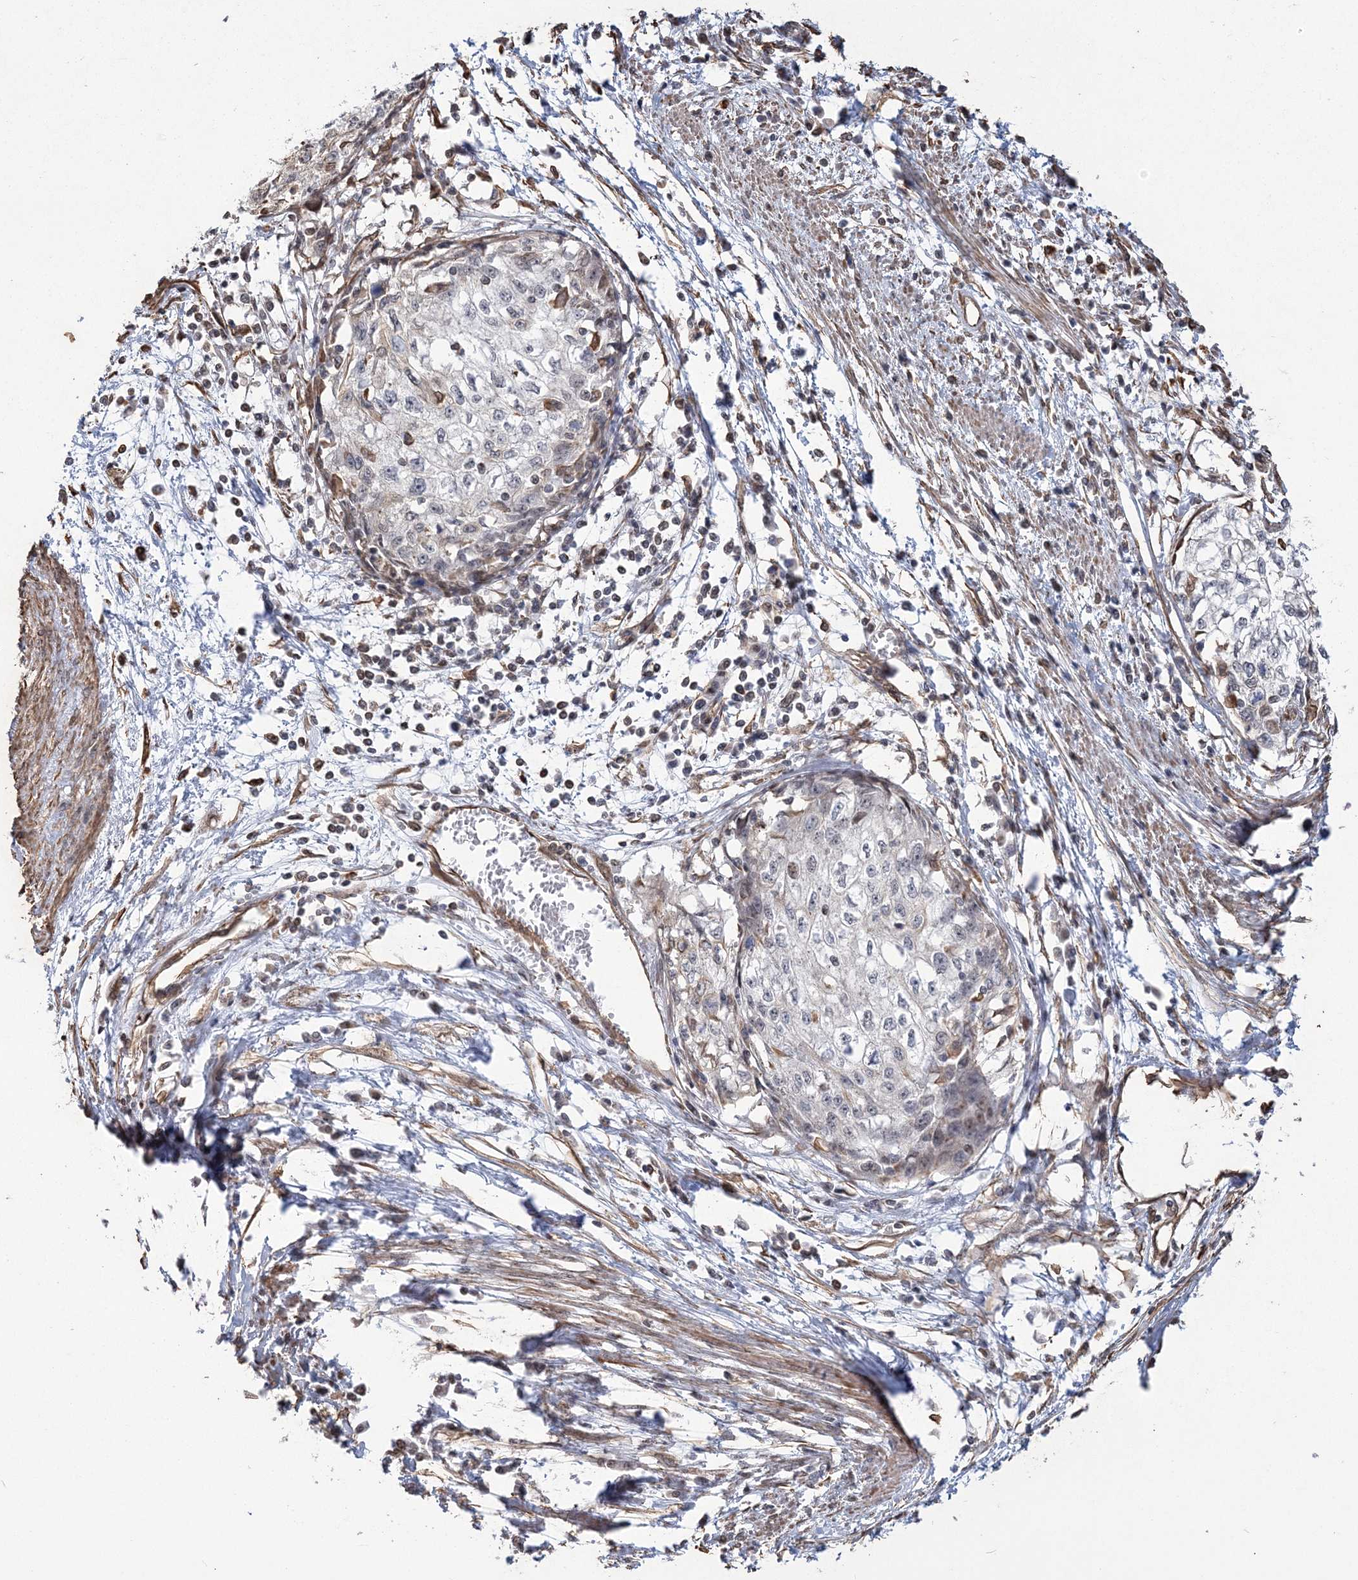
{"staining": {"intensity": "negative", "quantity": "none", "location": "none"}, "tissue": "cervical cancer", "cell_type": "Tumor cells", "image_type": "cancer", "snomed": [{"axis": "morphology", "description": "Squamous cell carcinoma, NOS"}, {"axis": "topography", "description": "Cervix"}], "caption": "This photomicrograph is of squamous cell carcinoma (cervical) stained with immunohistochemistry to label a protein in brown with the nuclei are counter-stained blue. There is no staining in tumor cells. The staining was performed using DAB to visualize the protein expression in brown, while the nuclei were stained in blue with hematoxylin (Magnification: 20x).", "gene": "ATP11B", "patient": {"sex": "female", "age": 57}}